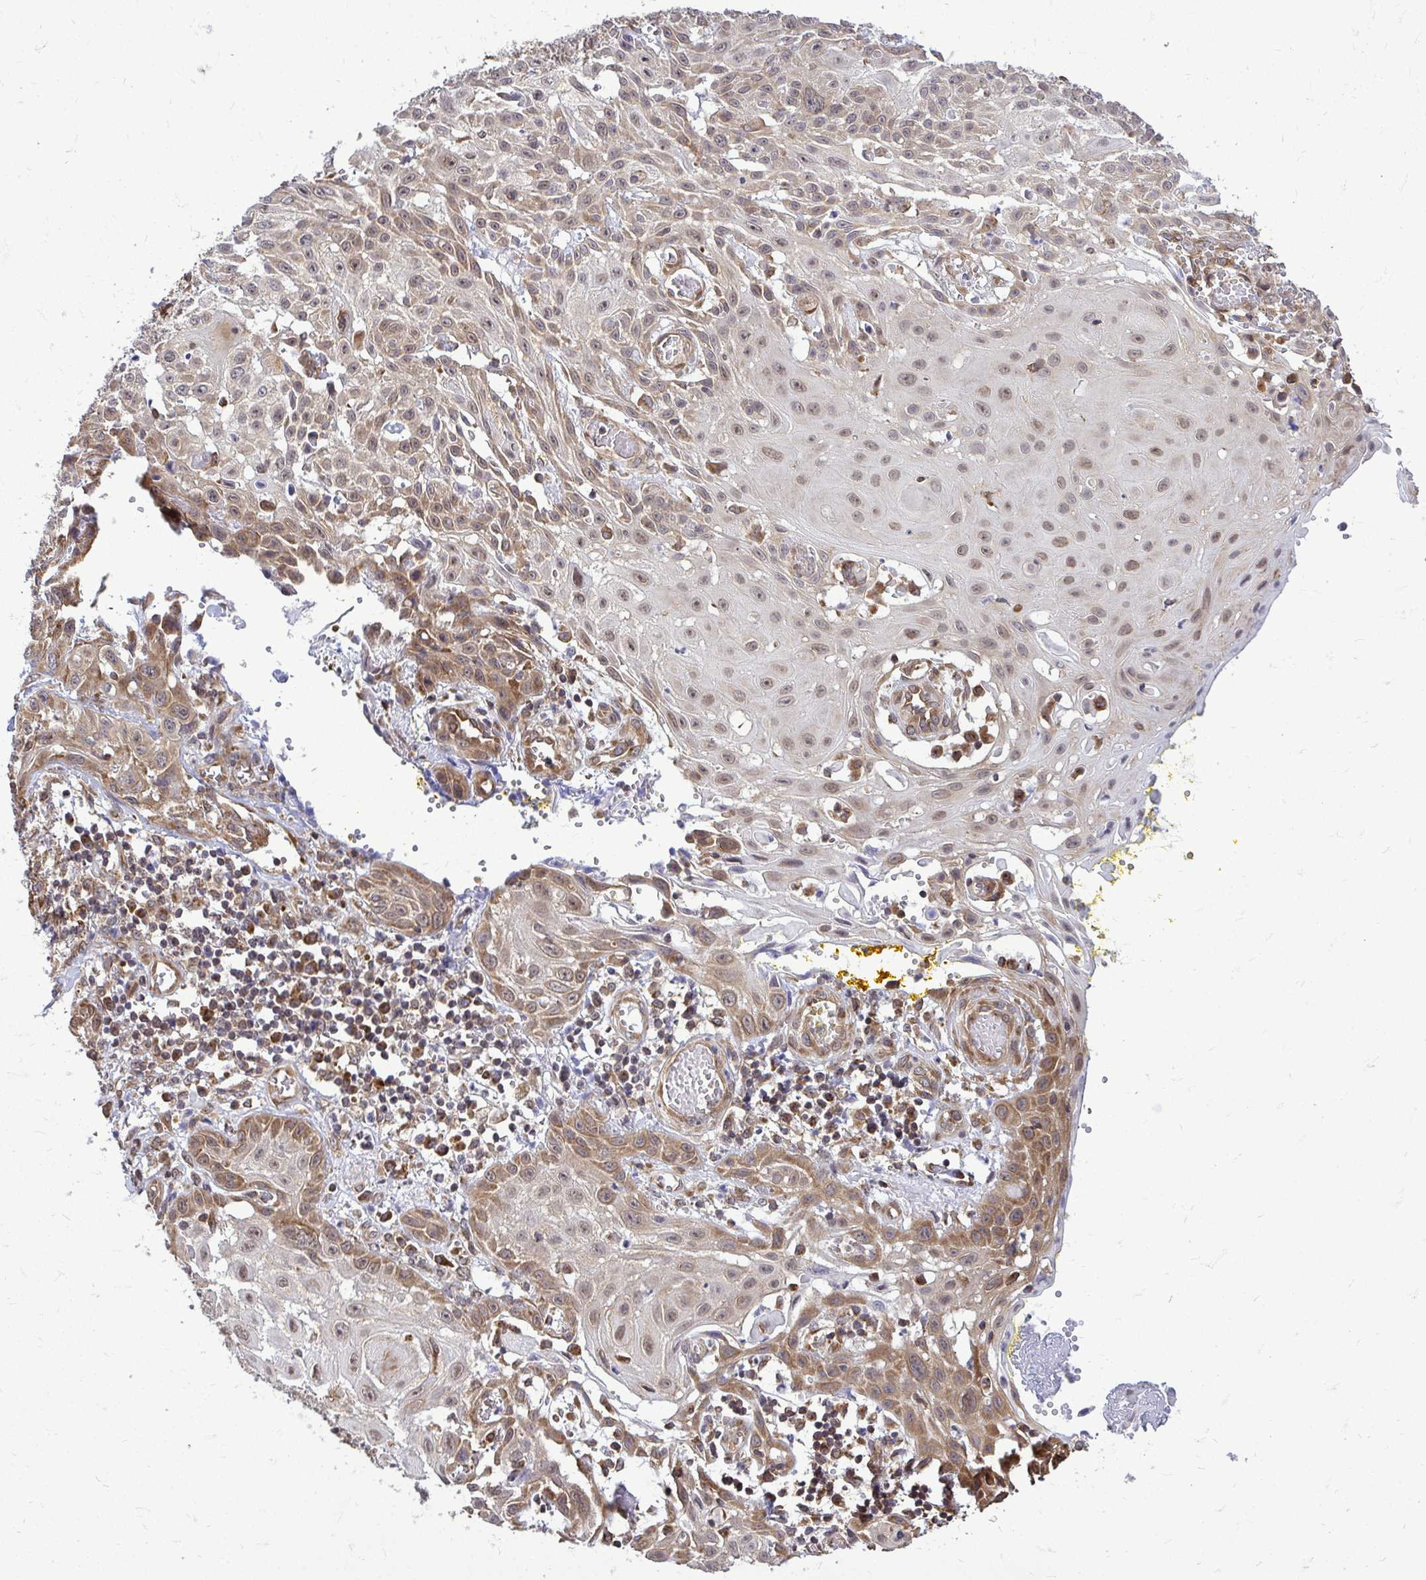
{"staining": {"intensity": "moderate", "quantity": "25%-75%", "location": "cytoplasmic/membranous,nuclear"}, "tissue": "skin cancer", "cell_type": "Tumor cells", "image_type": "cancer", "snomed": [{"axis": "morphology", "description": "Squamous cell carcinoma, NOS"}, {"axis": "topography", "description": "Skin"}, {"axis": "topography", "description": "Vulva"}], "caption": "Skin cancer was stained to show a protein in brown. There is medium levels of moderate cytoplasmic/membranous and nuclear positivity in approximately 25%-75% of tumor cells.", "gene": "FMR1", "patient": {"sex": "female", "age": 71}}